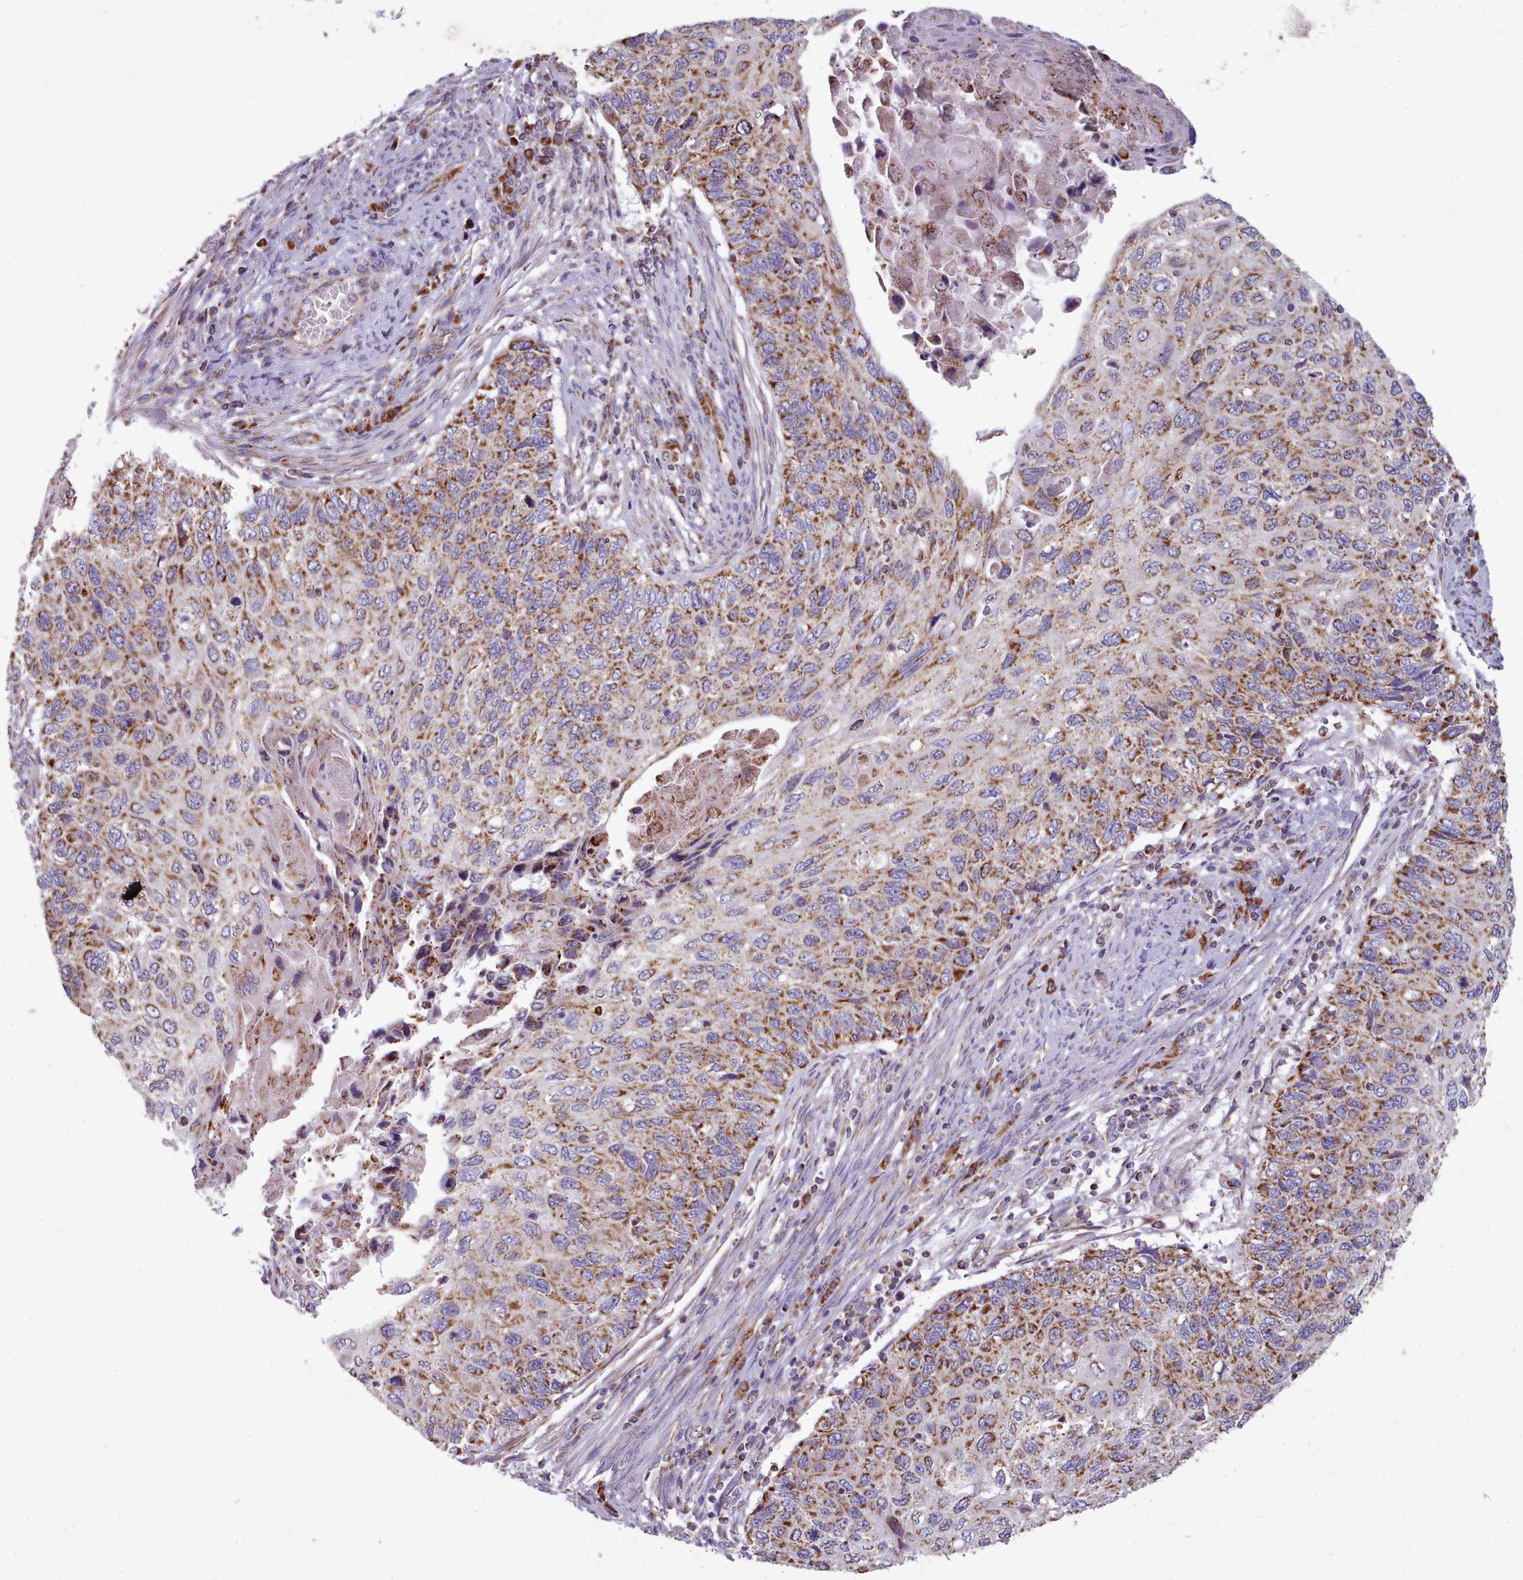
{"staining": {"intensity": "moderate", "quantity": ">75%", "location": "cytoplasmic/membranous"}, "tissue": "cervical cancer", "cell_type": "Tumor cells", "image_type": "cancer", "snomed": [{"axis": "morphology", "description": "Squamous cell carcinoma, NOS"}, {"axis": "topography", "description": "Cervix"}], "caption": "Immunohistochemical staining of human cervical cancer (squamous cell carcinoma) shows moderate cytoplasmic/membranous protein positivity in approximately >75% of tumor cells.", "gene": "SRP54", "patient": {"sex": "female", "age": 70}}